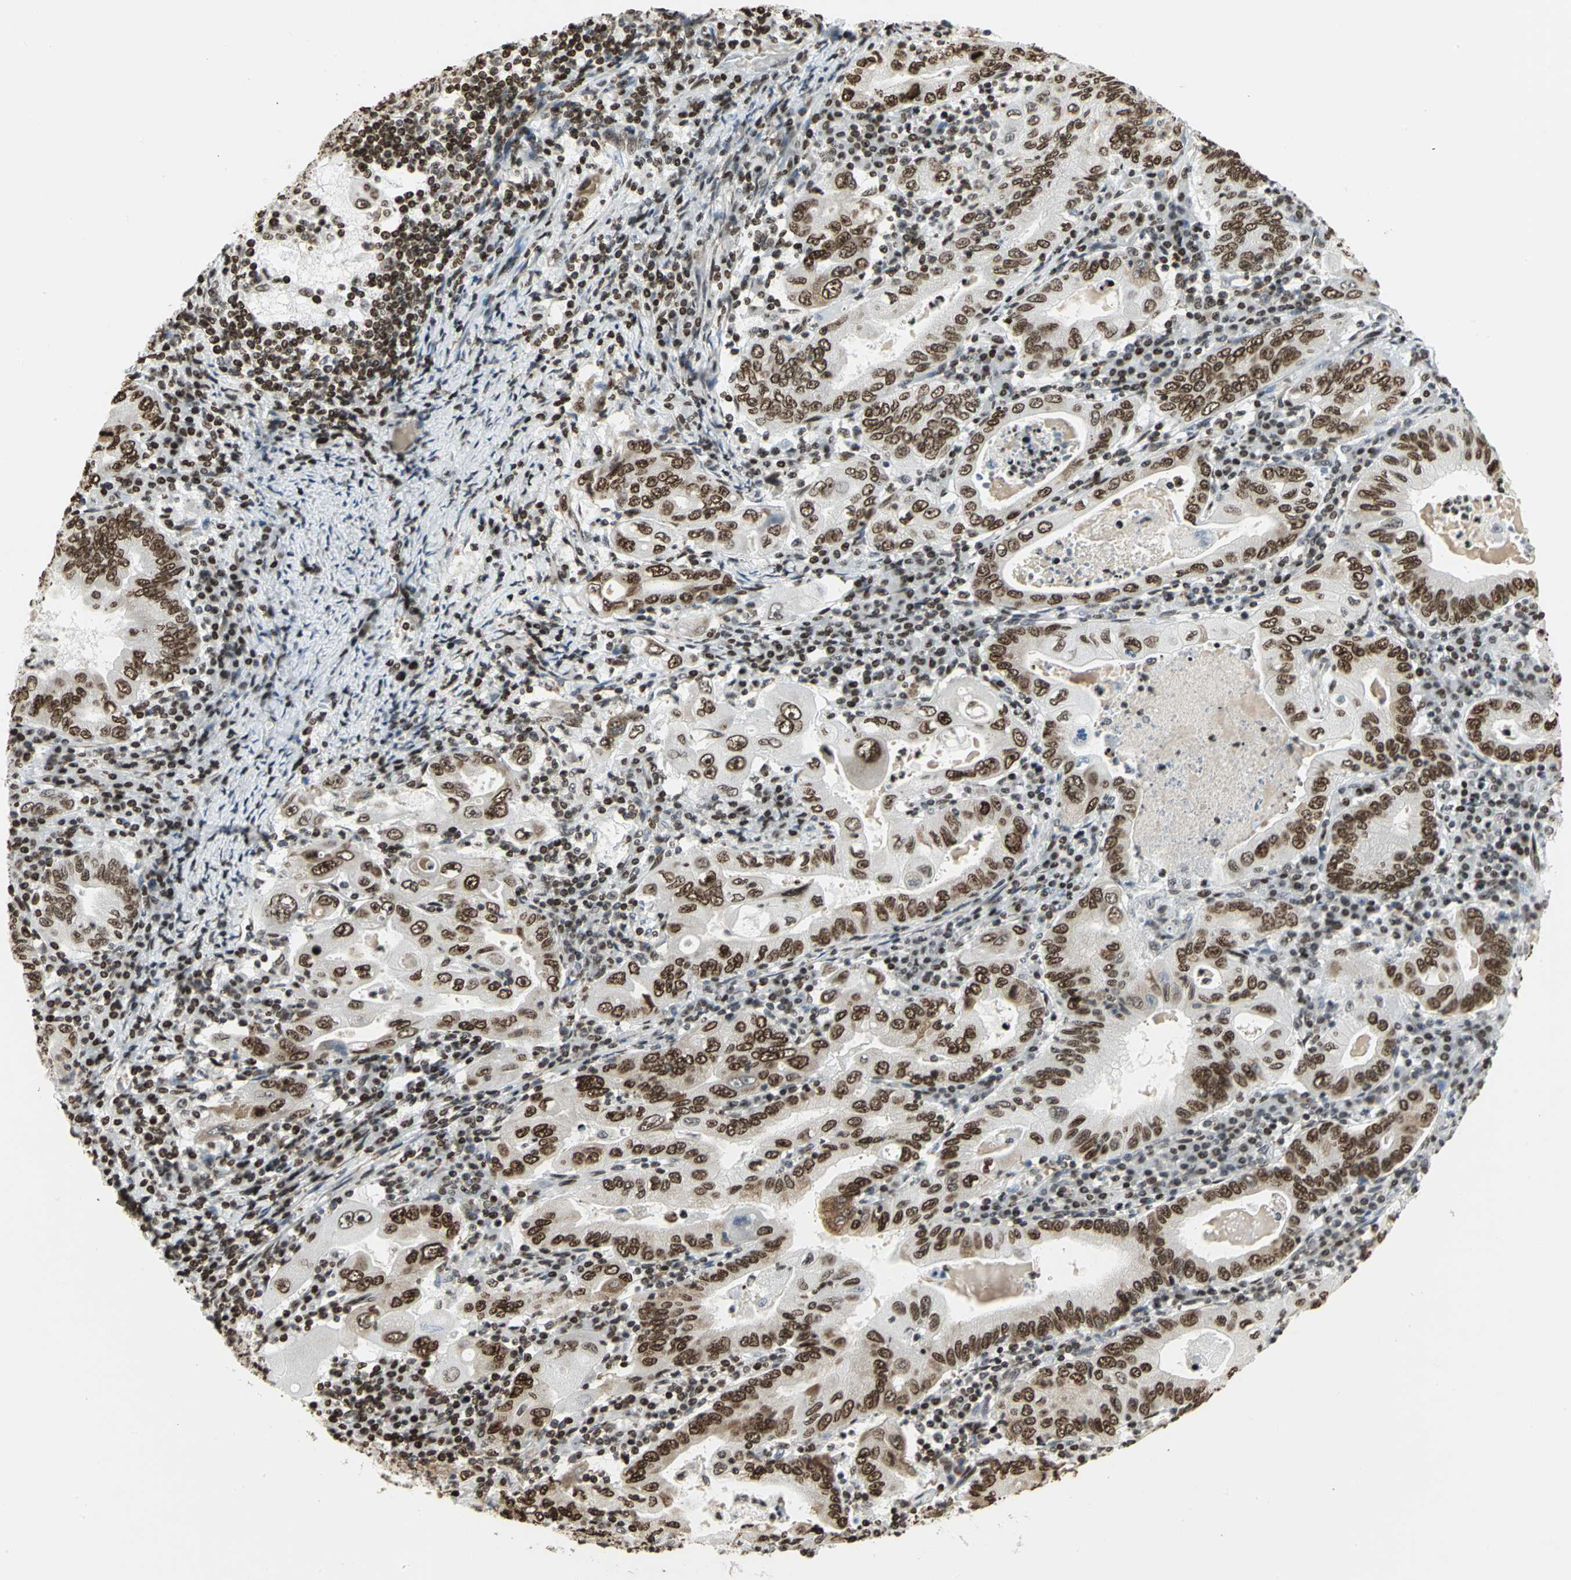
{"staining": {"intensity": "strong", "quantity": ">75%", "location": "nuclear"}, "tissue": "stomach cancer", "cell_type": "Tumor cells", "image_type": "cancer", "snomed": [{"axis": "morphology", "description": "Normal tissue, NOS"}, {"axis": "morphology", "description": "Adenocarcinoma, NOS"}, {"axis": "topography", "description": "Esophagus"}, {"axis": "topography", "description": "Stomach, upper"}, {"axis": "topography", "description": "Peripheral nerve tissue"}], "caption": "Brown immunohistochemical staining in human stomach adenocarcinoma demonstrates strong nuclear positivity in approximately >75% of tumor cells. (DAB (3,3'-diaminobenzidine) IHC, brown staining for protein, blue staining for nuclei).", "gene": "HMGB1", "patient": {"sex": "male", "age": 62}}